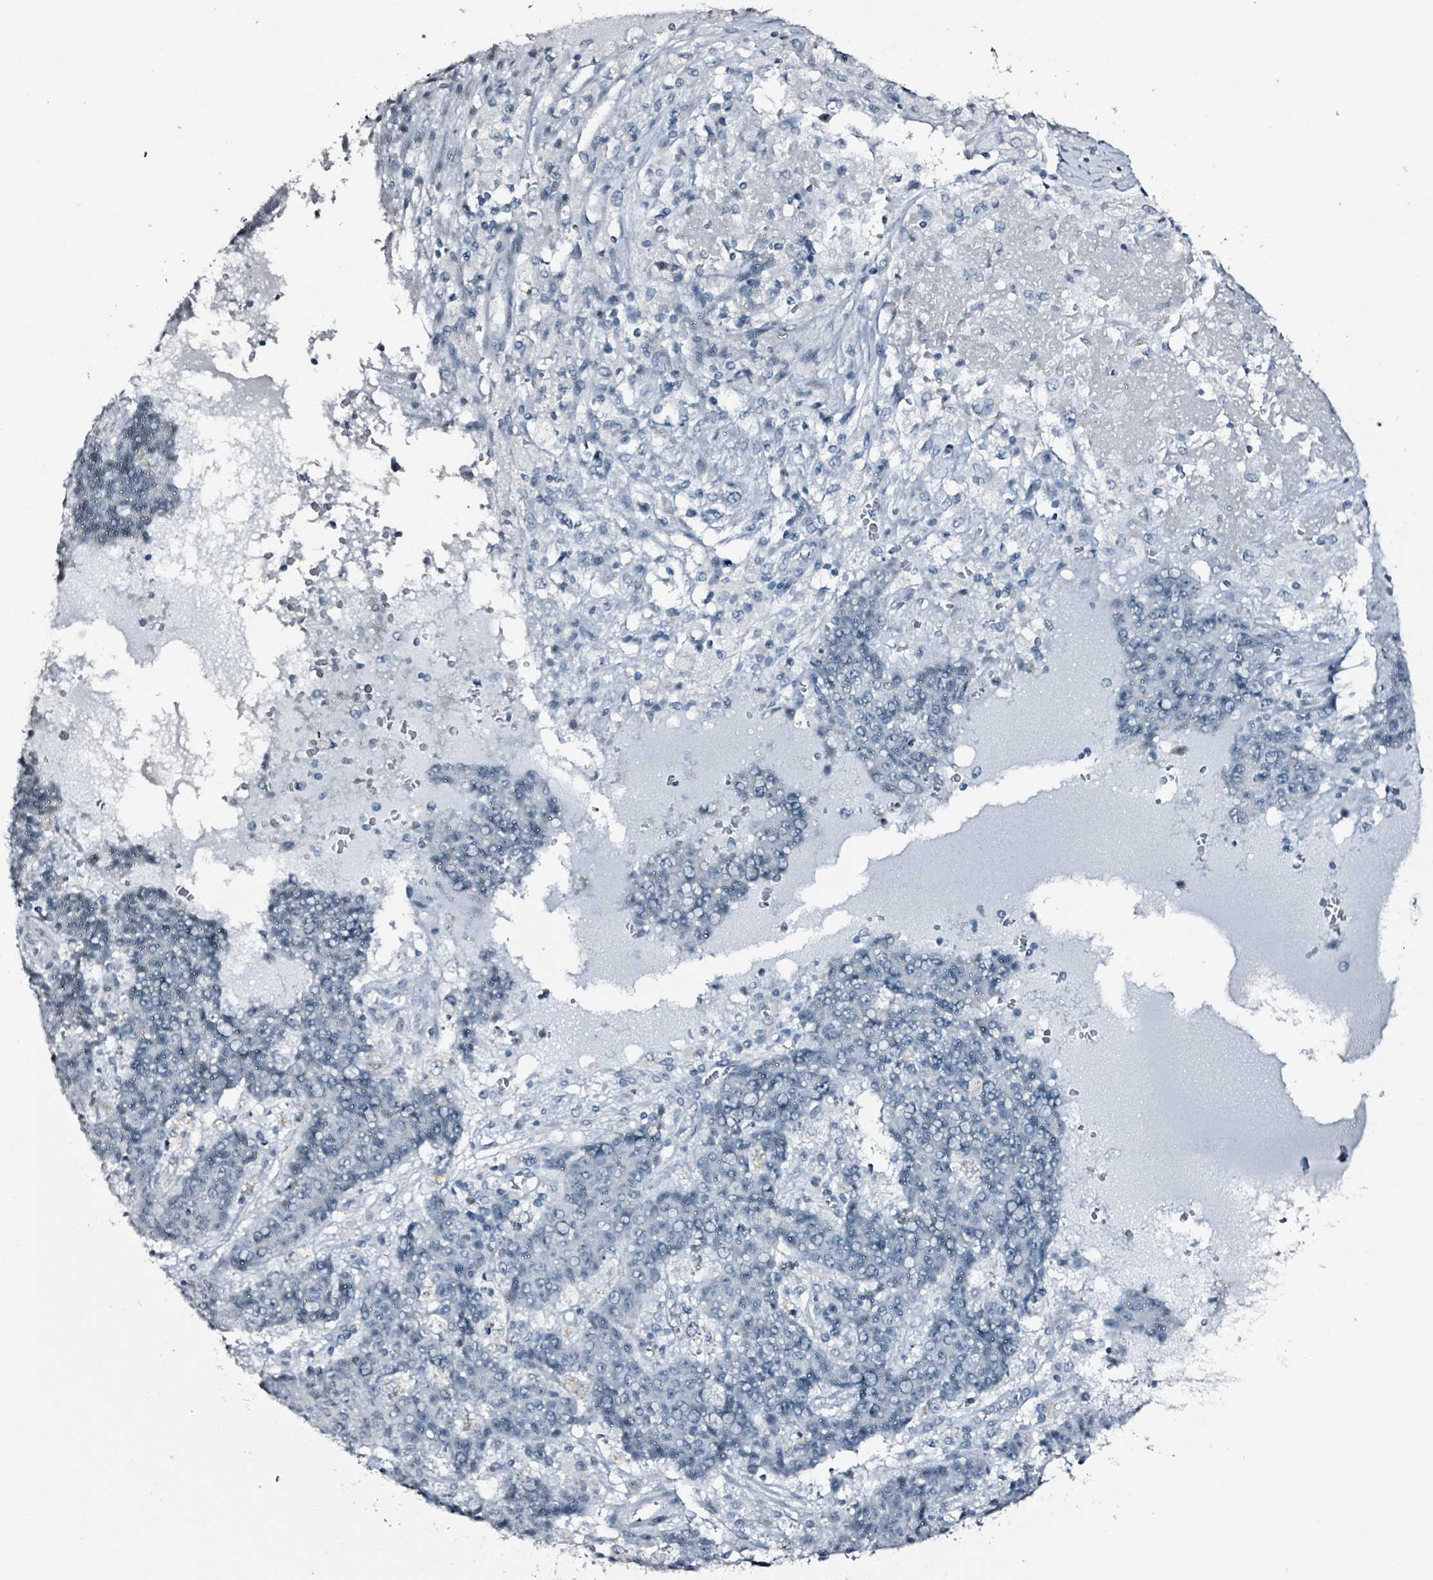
{"staining": {"intensity": "negative", "quantity": "none", "location": "none"}, "tissue": "ovarian cancer", "cell_type": "Tumor cells", "image_type": "cancer", "snomed": [{"axis": "morphology", "description": "Carcinoma, endometroid"}, {"axis": "topography", "description": "Ovary"}], "caption": "DAB (3,3'-diaminobenzidine) immunohistochemical staining of human ovarian endometroid carcinoma exhibits no significant staining in tumor cells.", "gene": "CA9", "patient": {"sex": "female", "age": 42}}